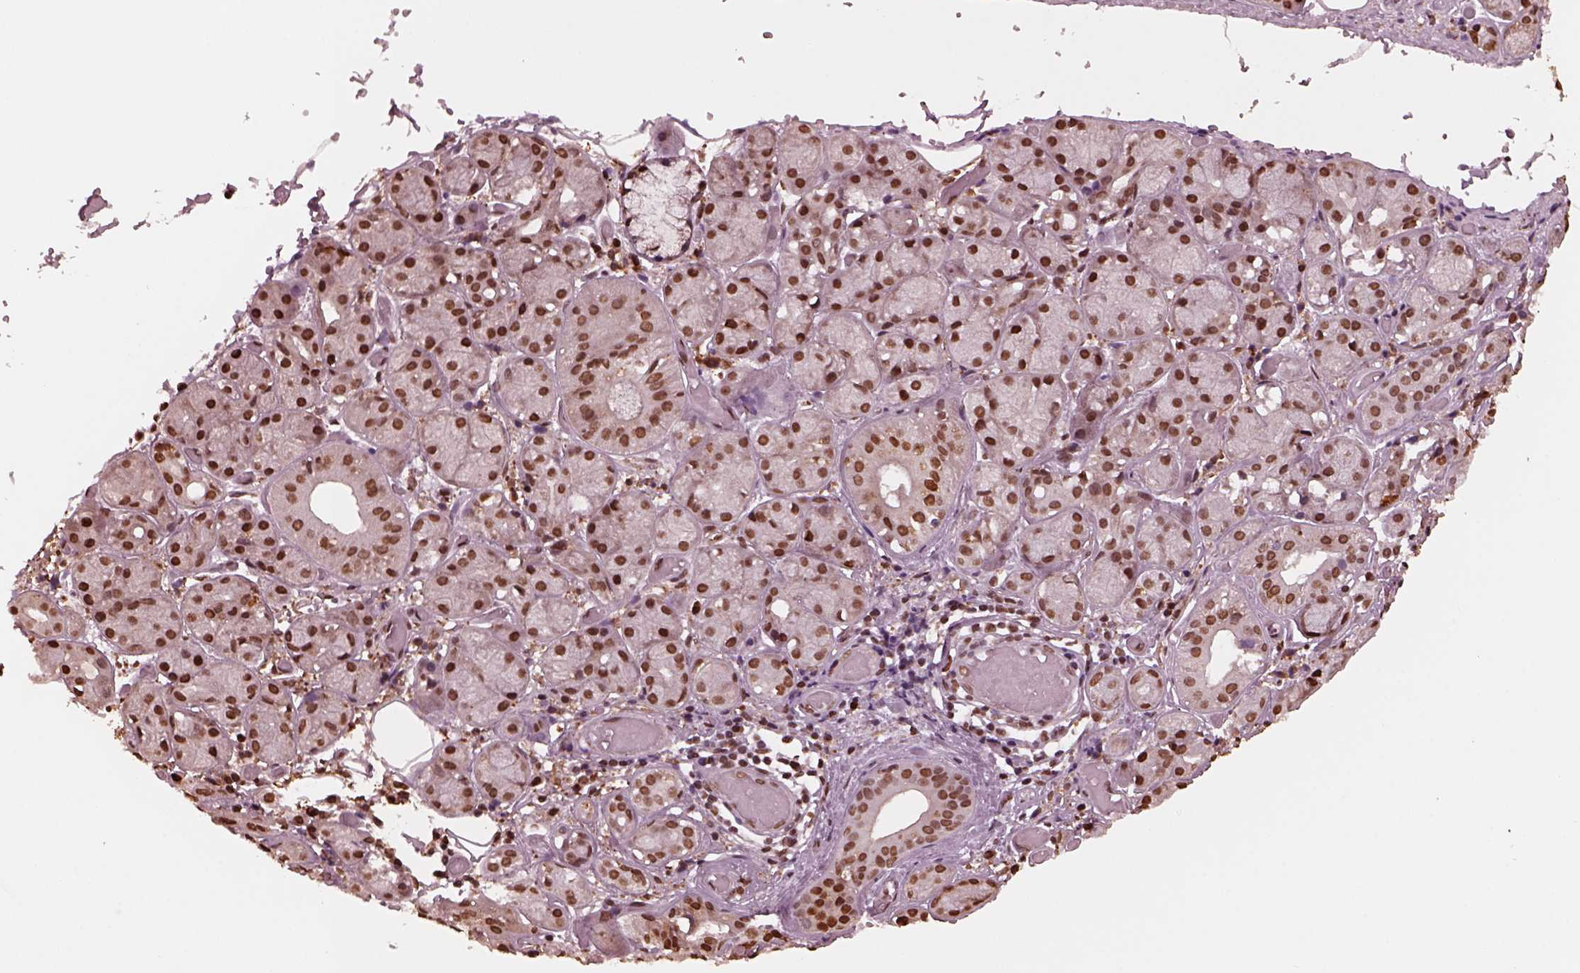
{"staining": {"intensity": "strong", "quantity": ">75%", "location": "nuclear"}, "tissue": "salivary gland", "cell_type": "Glandular cells", "image_type": "normal", "snomed": [{"axis": "morphology", "description": "Normal tissue, NOS"}, {"axis": "topography", "description": "Salivary gland"}, {"axis": "topography", "description": "Peripheral nerve tissue"}], "caption": "Approximately >75% of glandular cells in normal salivary gland exhibit strong nuclear protein expression as visualized by brown immunohistochemical staining.", "gene": "NSD1", "patient": {"sex": "male", "age": 71}}